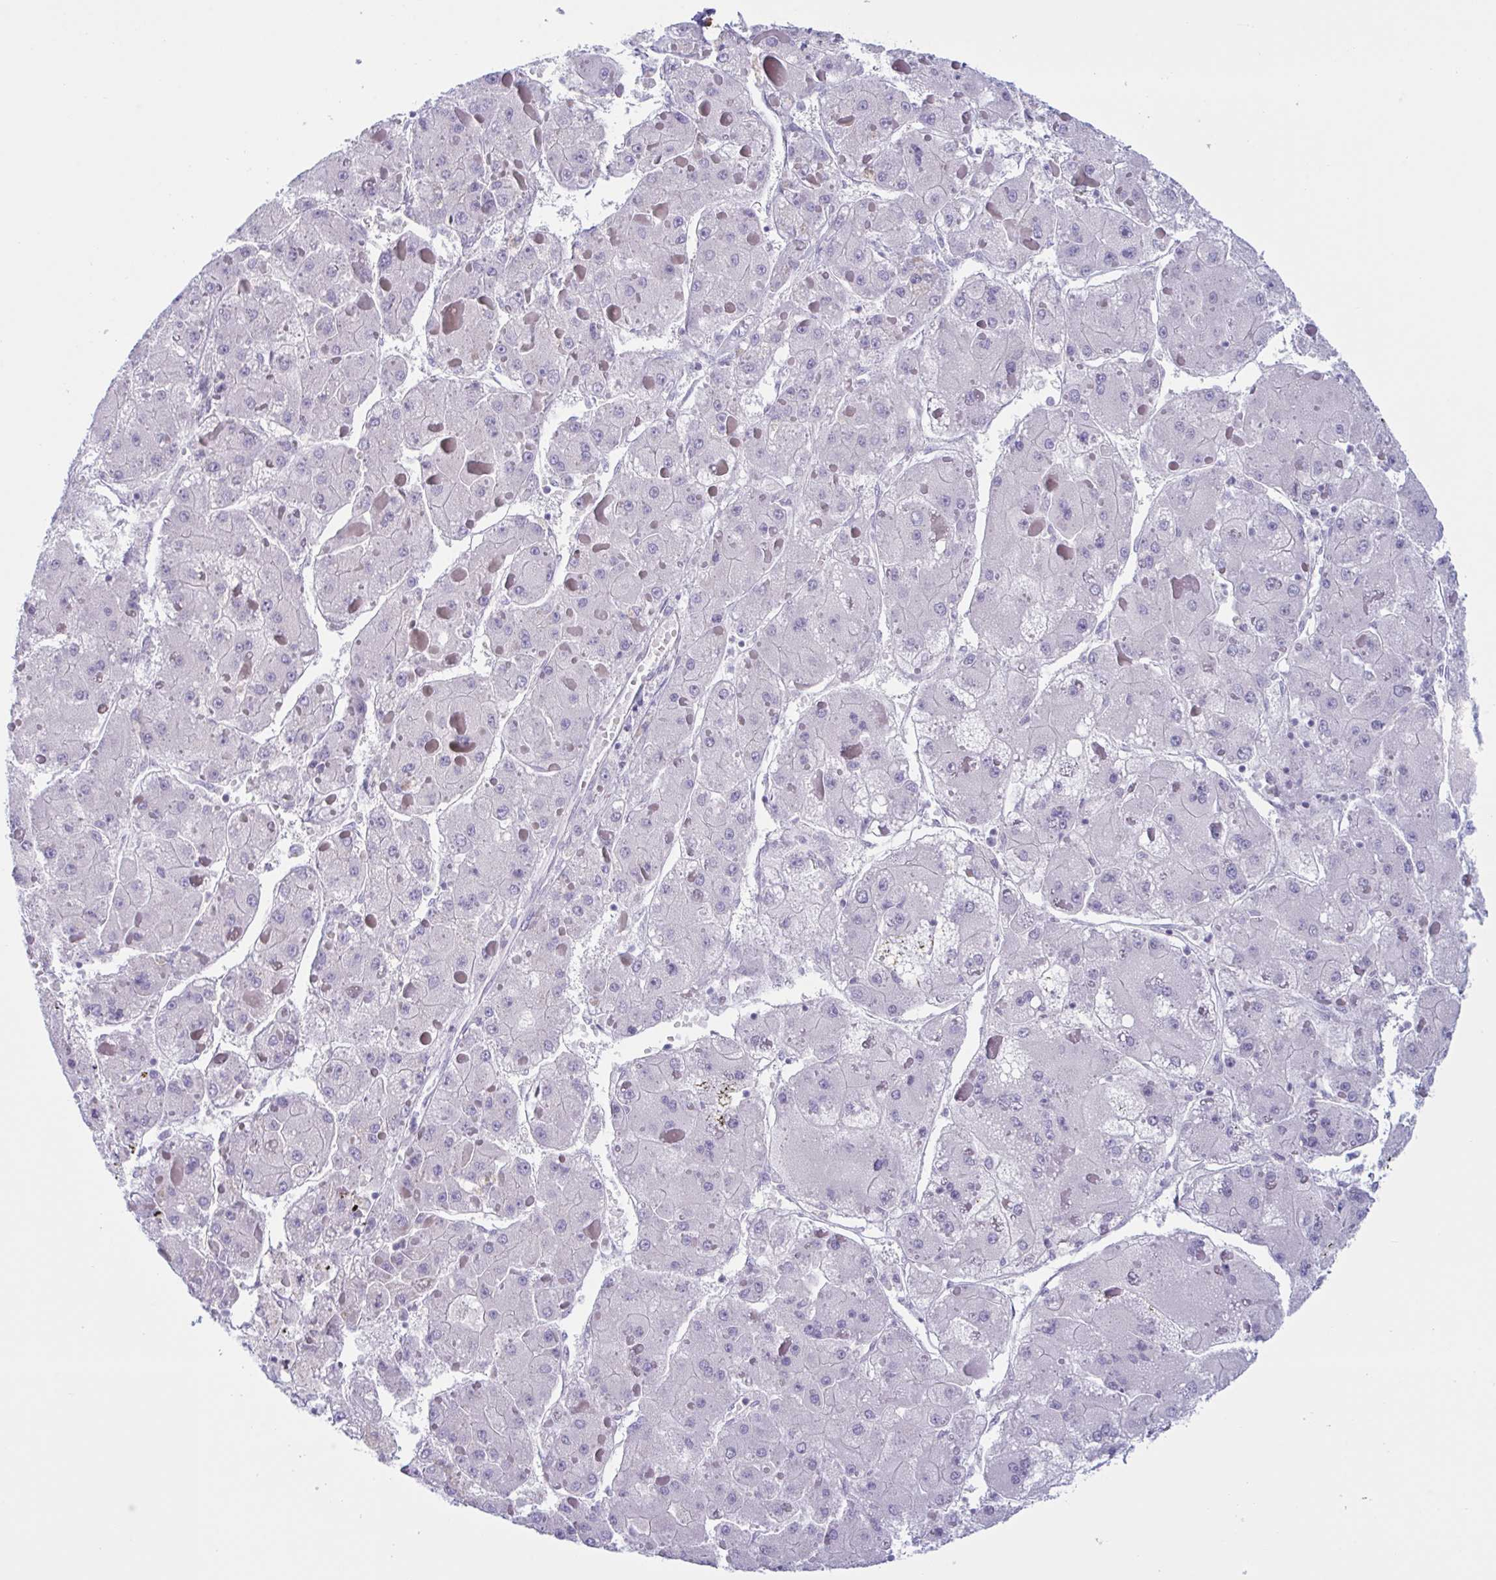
{"staining": {"intensity": "negative", "quantity": "none", "location": "none"}, "tissue": "liver cancer", "cell_type": "Tumor cells", "image_type": "cancer", "snomed": [{"axis": "morphology", "description": "Carcinoma, Hepatocellular, NOS"}, {"axis": "topography", "description": "Liver"}], "caption": "High magnification brightfield microscopy of hepatocellular carcinoma (liver) stained with DAB (brown) and counterstained with hematoxylin (blue): tumor cells show no significant positivity. Nuclei are stained in blue.", "gene": "NAA30", "patient": {"sex": "female", "age": 73}}